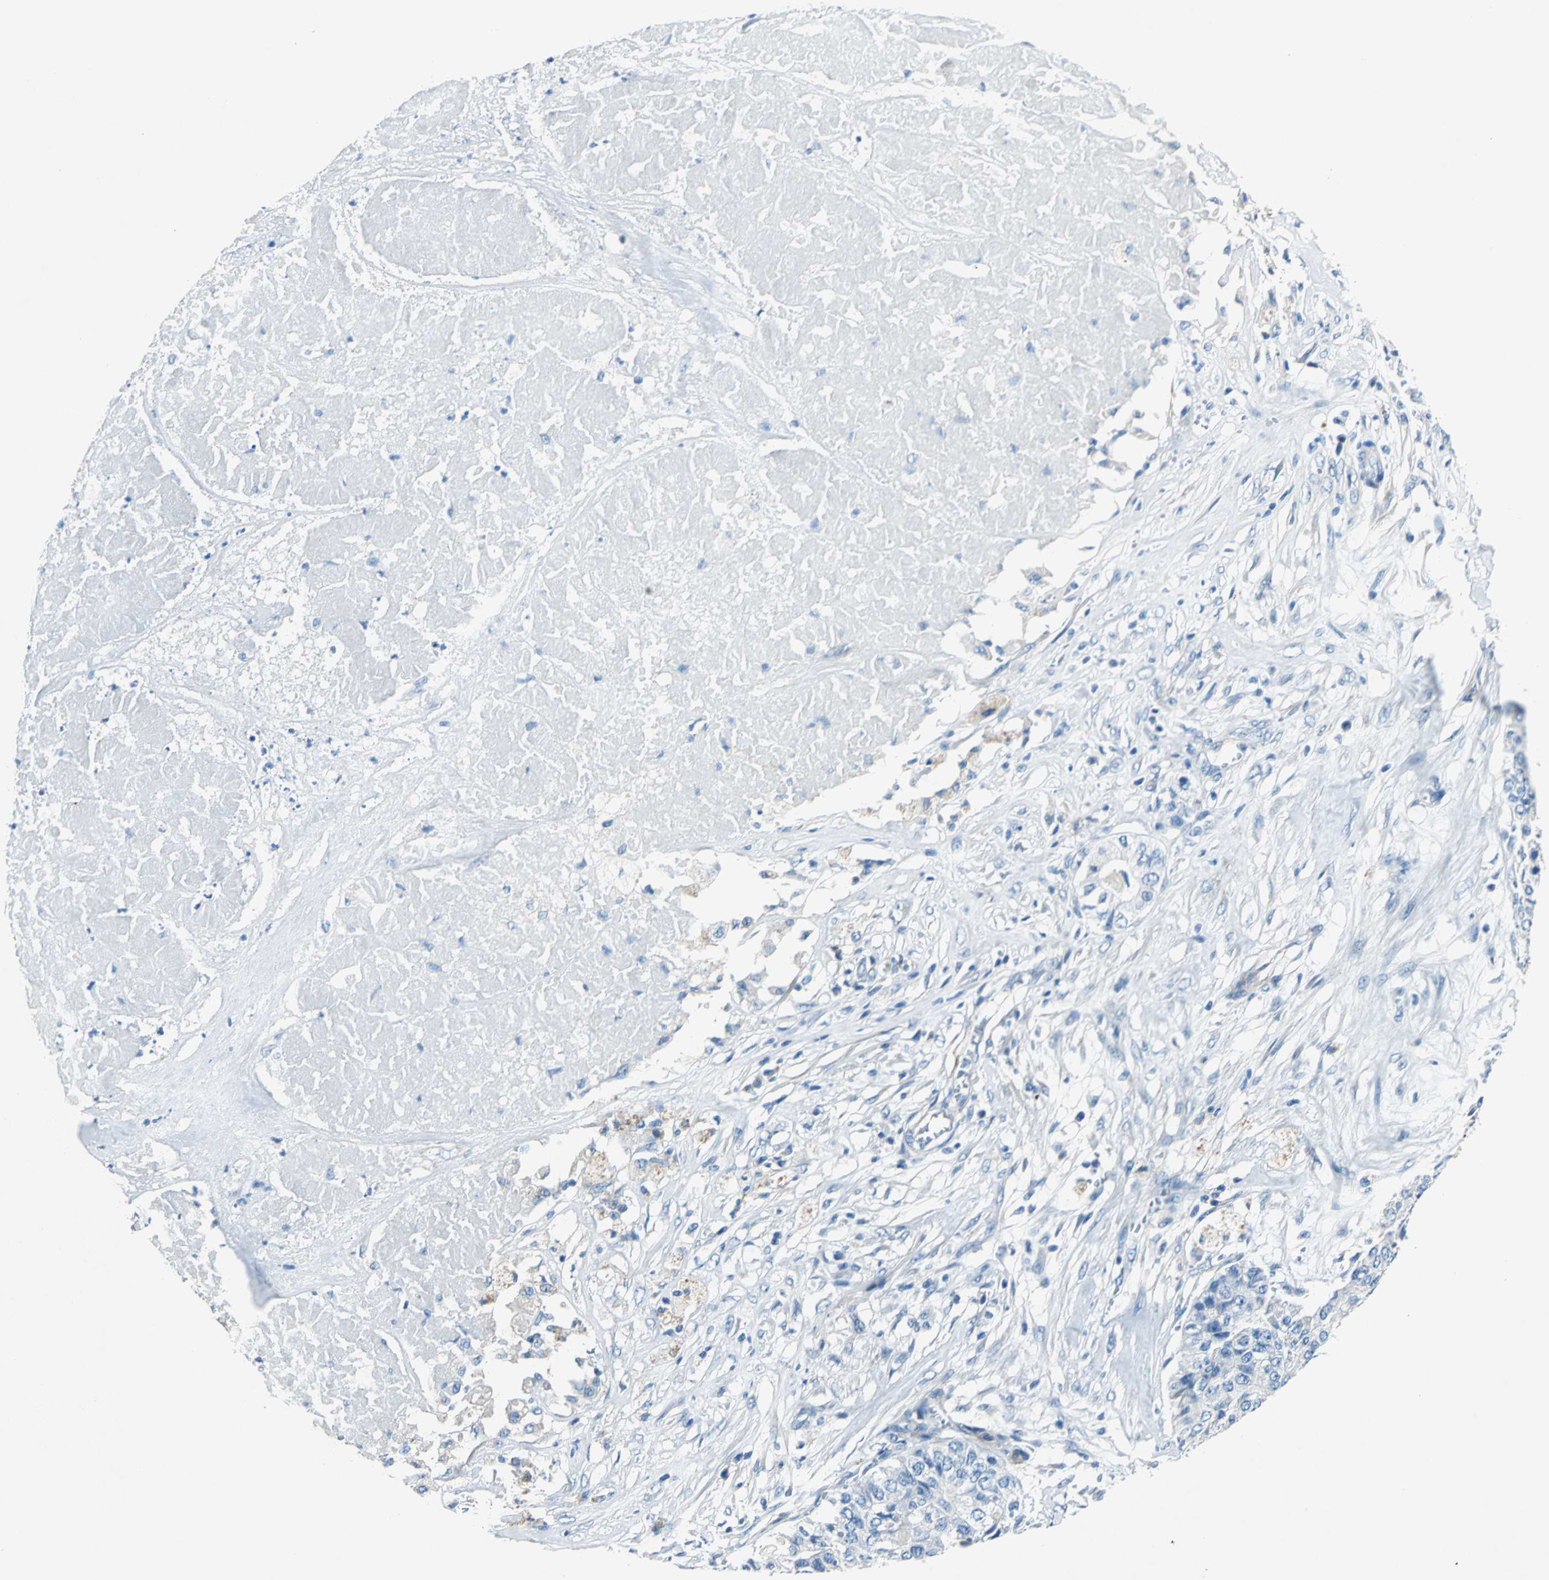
{"staining": {"intensity": "negative", "quantity": "none", "location": "none"}, "tissue": "pancreatic cancer", "cell_type": "Tumor cells", "image_type": "cancer", "snomed": [{"axis": "morphology", "description": "Adenocarcinoma, NOS"}, {"axis": "topography", "description": "Pancreas"}], "caption": "This is a image of immunohistochemistry (IHC) staining of pancreatic cancer (adenocarcinoma), which shows no staining in tumor cells.", "gene": "RPS13", "patient": {"sex": "male", "age": 50}}